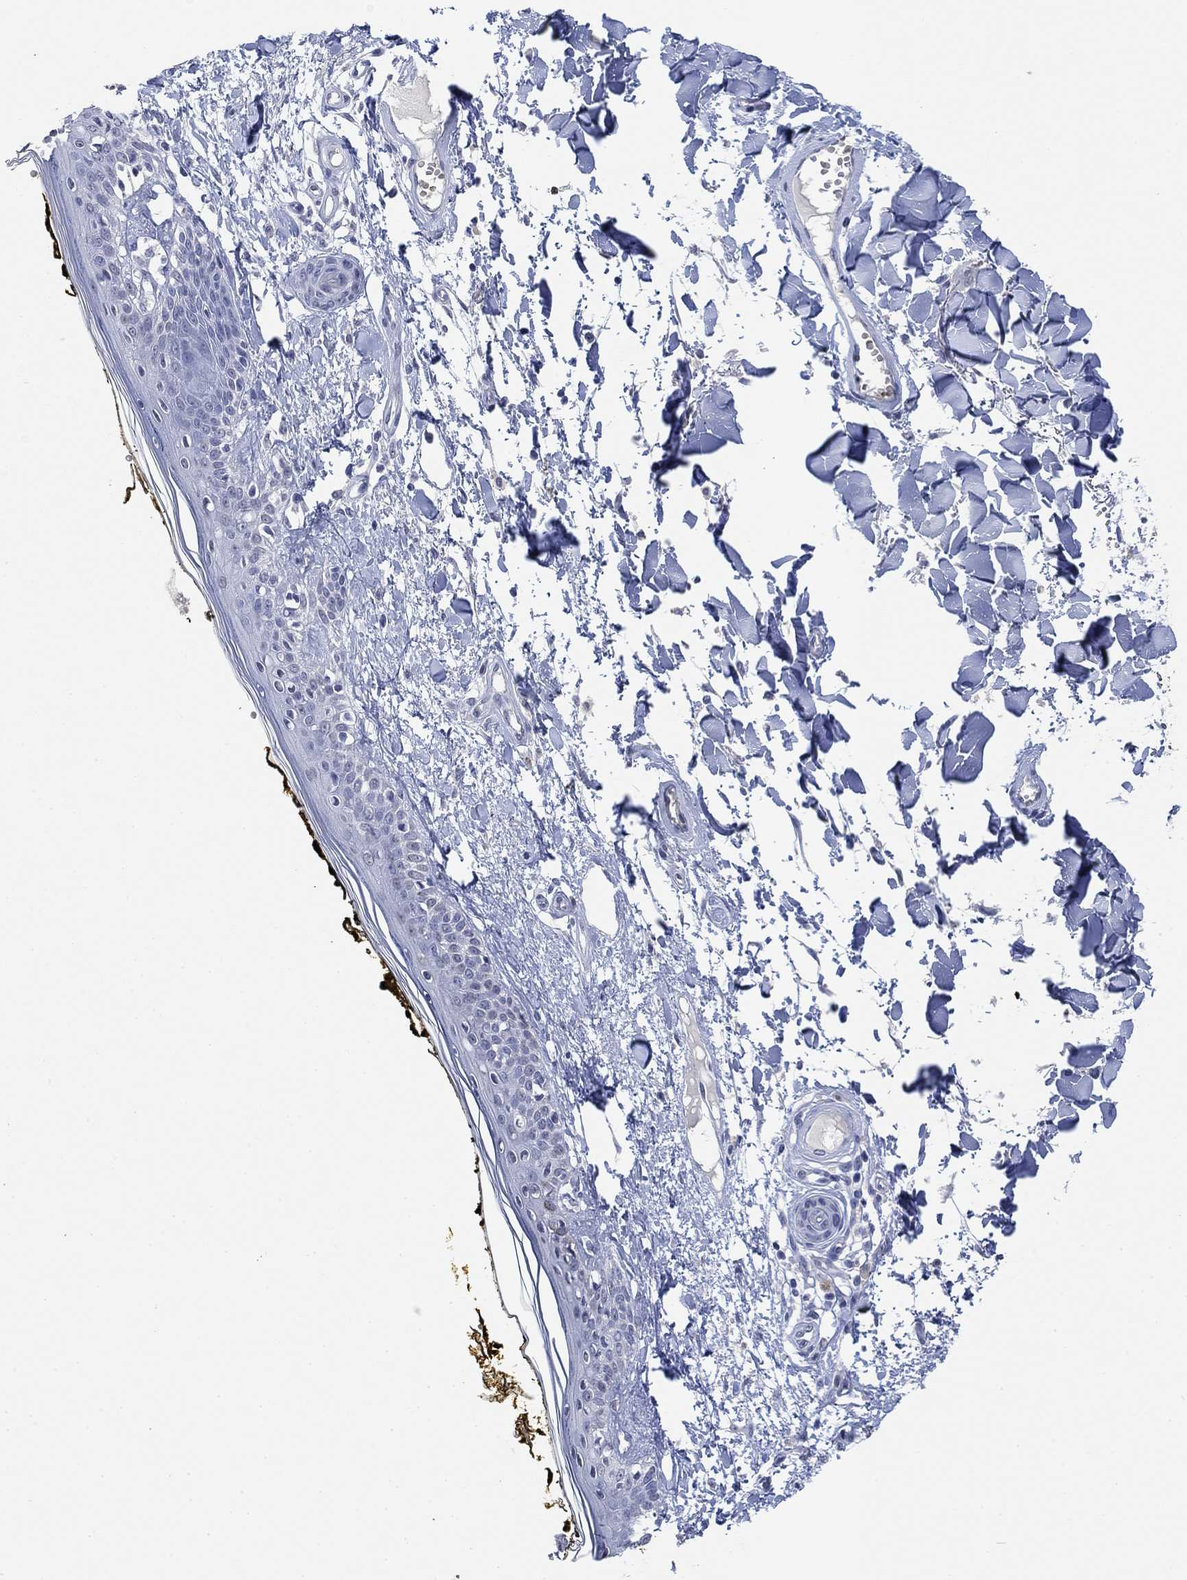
{"staining": {"intensity": "negative", "quantity": "none", "location": "none"}, "tissue": "skin", "cell_type": "Fibroblasts", "image_type": "normal", "snomed": [{"axis": "morphology", "description": "Normal tissue, NOS"}, {"axis": "topography", "description": "Skin"}], "caption": "Immunohistochemistry image of normal human skin stained for a protein (brown), which demonstrates no positivity in fibroblasts.", "gene": "PAX6", "patient": {"sex": "male", "age": 76}}